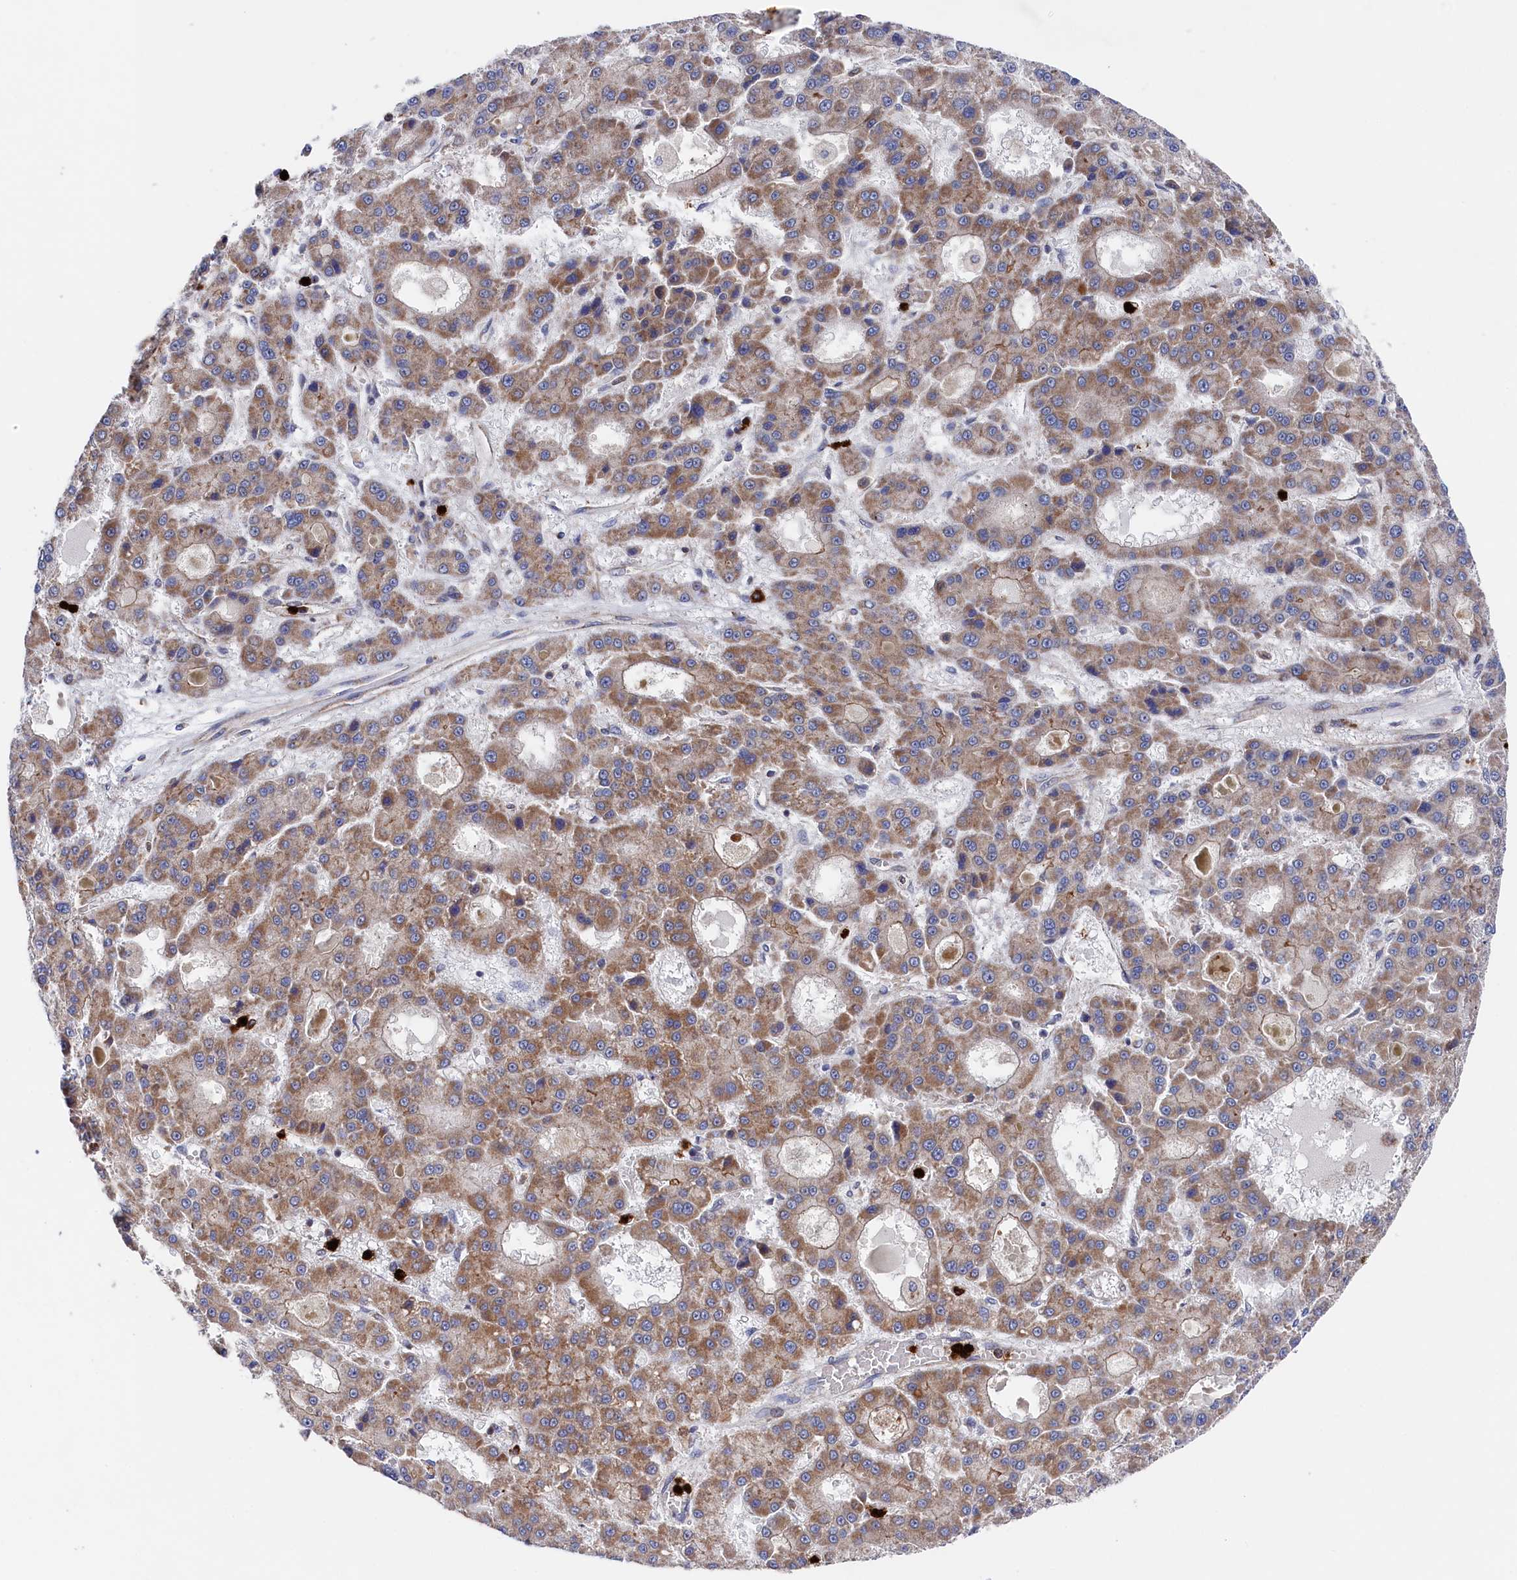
{"staining": {"intensity": "moderate", "quantity": ">75%", "location": "cytoplasmic/membranous"}, "tissue": "liver cancer", "cell_type": "Tumor cells", "image_type": "cancer", "snomed": [{"axis": "morphology", "description": "Carcinoma, Hepatocellular, NOS"}, {"axis": "topography", "description": "Liver"}], "caption": "Tumor cells display medium levels of moderate cytoplasmic/membranous expression in approximately >75% of cells in human hepatocellular carcinoma (liver).", "gene": "CHCHD1", "patient": {"sex": "male", "age": 70}}